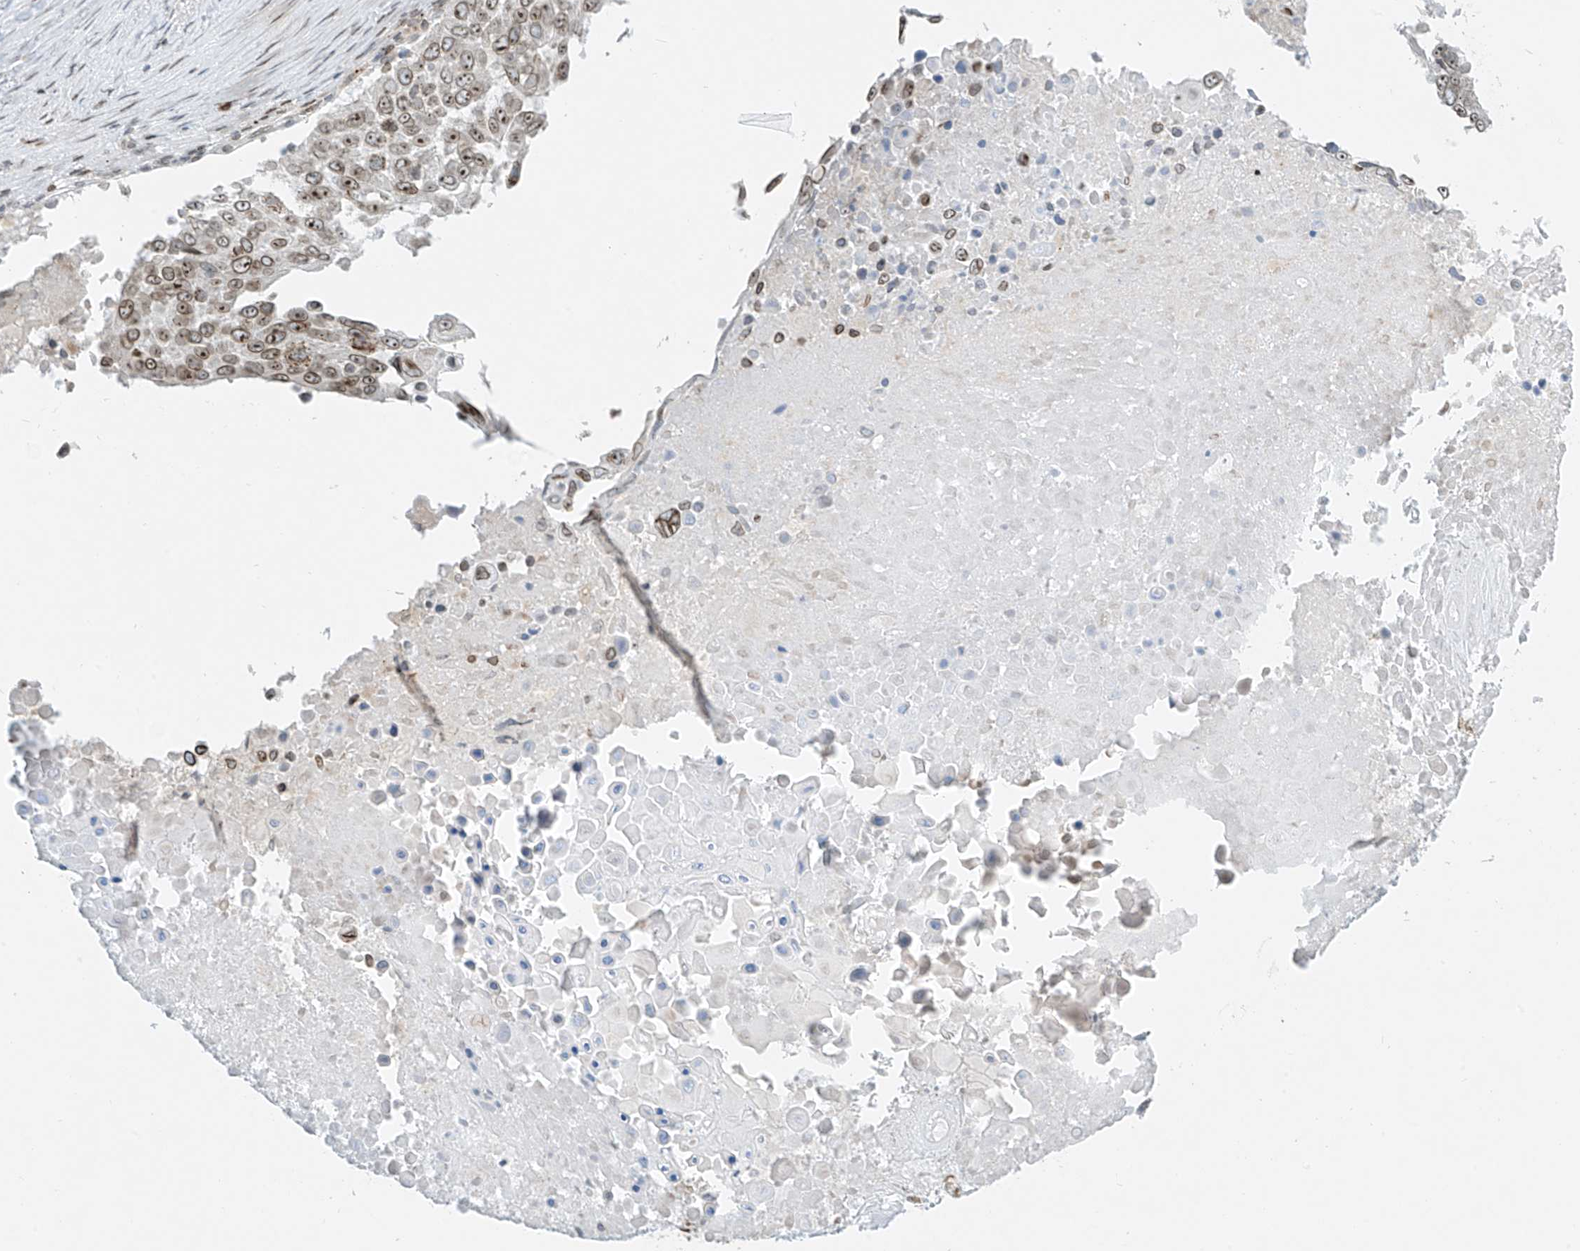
{"staining": {"intensity": "moderate", "quantity": "25%-75%", "location": "cytoplasmic/membranous,nuclear"}, "tissue": "lung cancer", "cell_type": "Tumor cells", "image_type": "cancer", "snomed": [{"axis": "morphology", "description": "Squamous cell carcinoma, NOS"}, {"axis": "topography", "description": "Lung"}], "caption": "This is a histology image of immunohistochemistry (IHC) staining of squamous cell carcinoma (lung), which shows moderate positivity in the cytoplasmic/membranous and nuclear of tumor cells.", "gene": "SAMD15", "patient": {"sex": "male", "age": 66}}